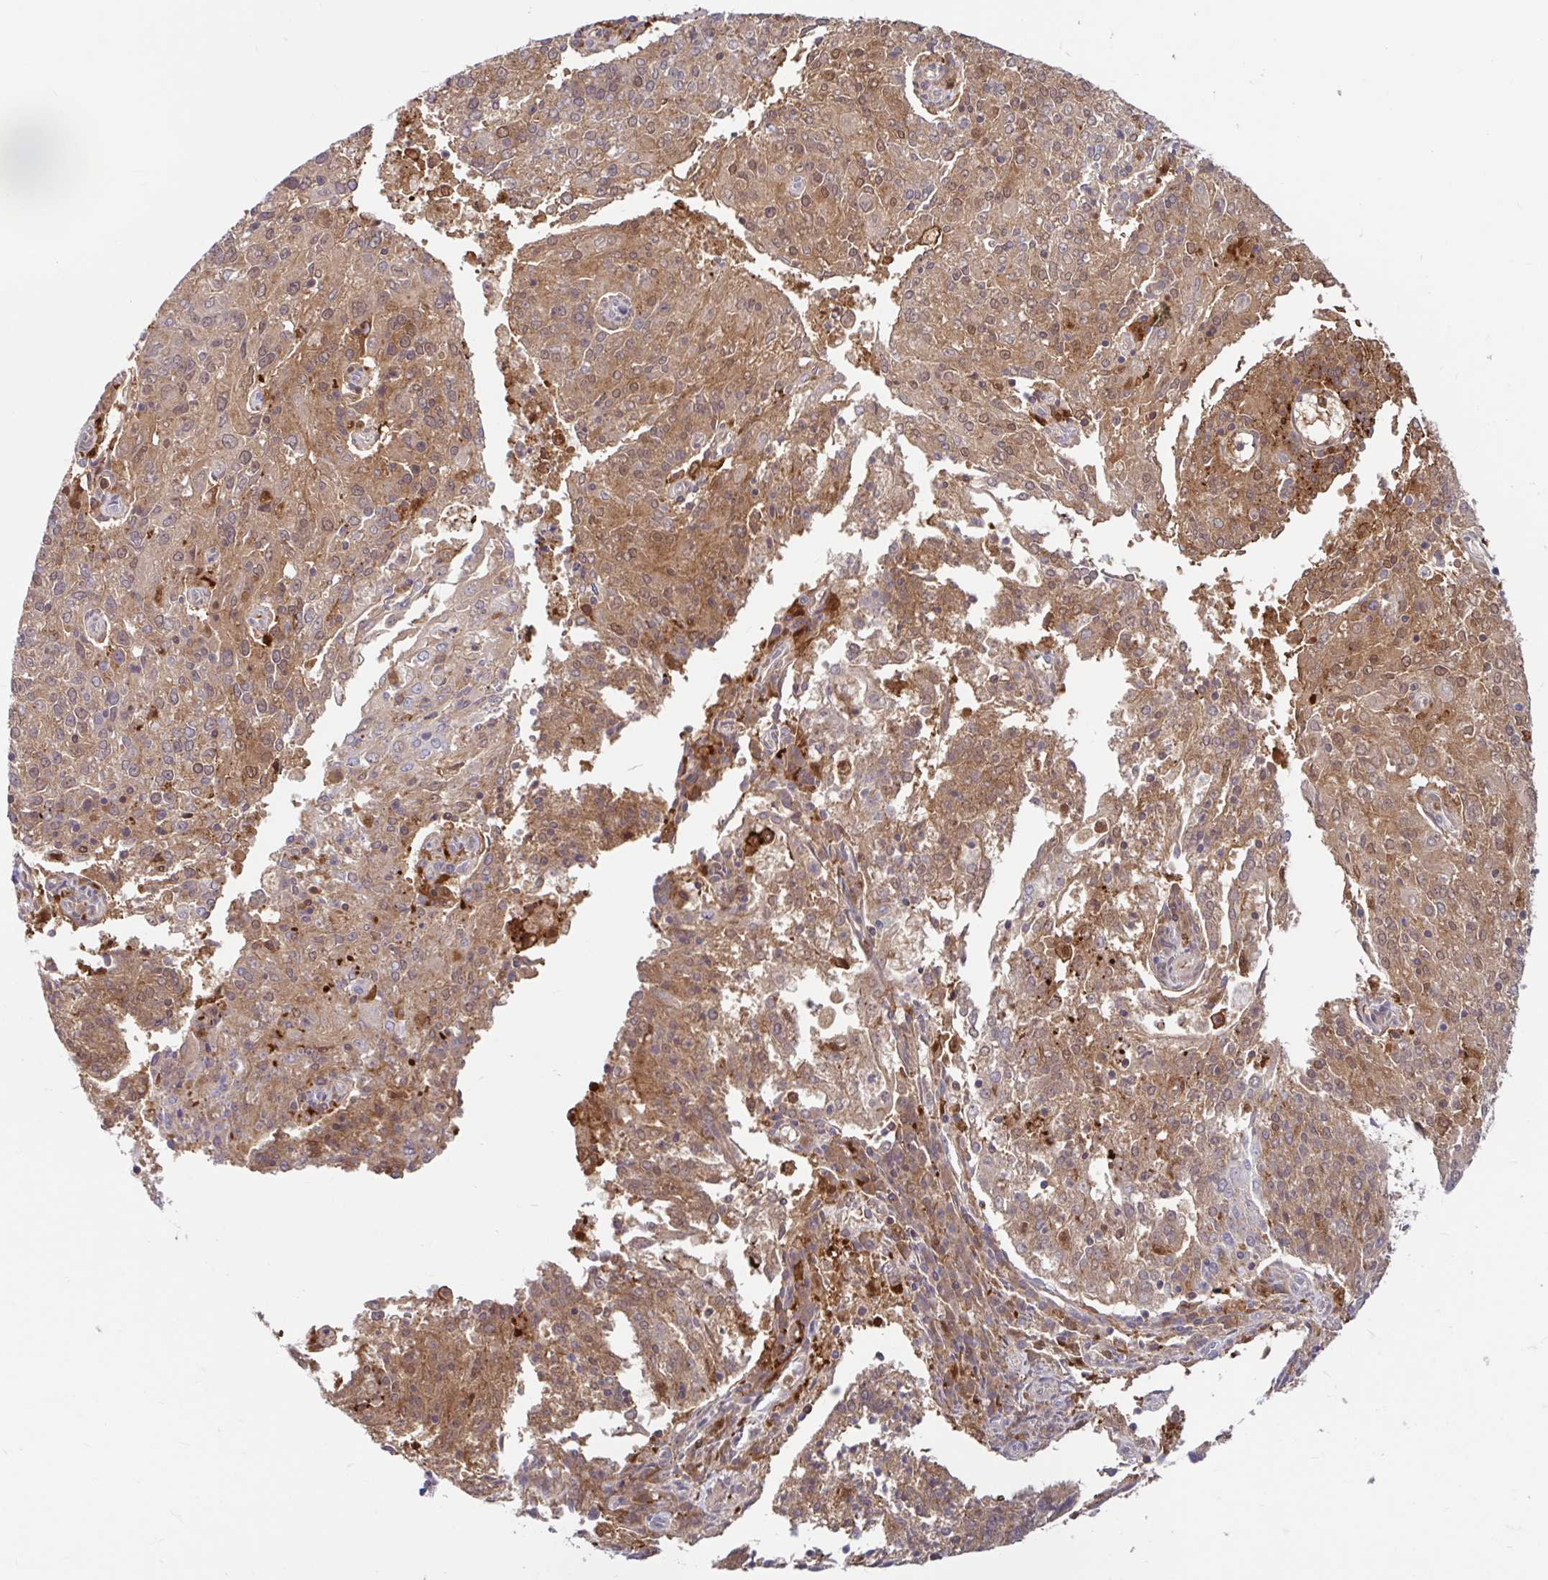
{"staining": {"intensity": "moderate", "quantity": ">75%", "location": "cytoplasmic/membranous,nuclear"}, "tissue": "endometrial cancer", "cell_type": "Tumor cells", "image_type": "cancer", "snomed": [{"axis": "morphology", "description": "Adenocarcinoma, NOS"}, {"axis": "topography", "description": "Endometrium"}], "caption": "Approximately >75% of tumor cells in endometrial cancer display moderate cytoplasmic/membranous and nuclear protein positivity as visualized by brown immunohistochemical staining.", "gene": "BLVRA", "patient": {"sex": "female", "age": 82}}